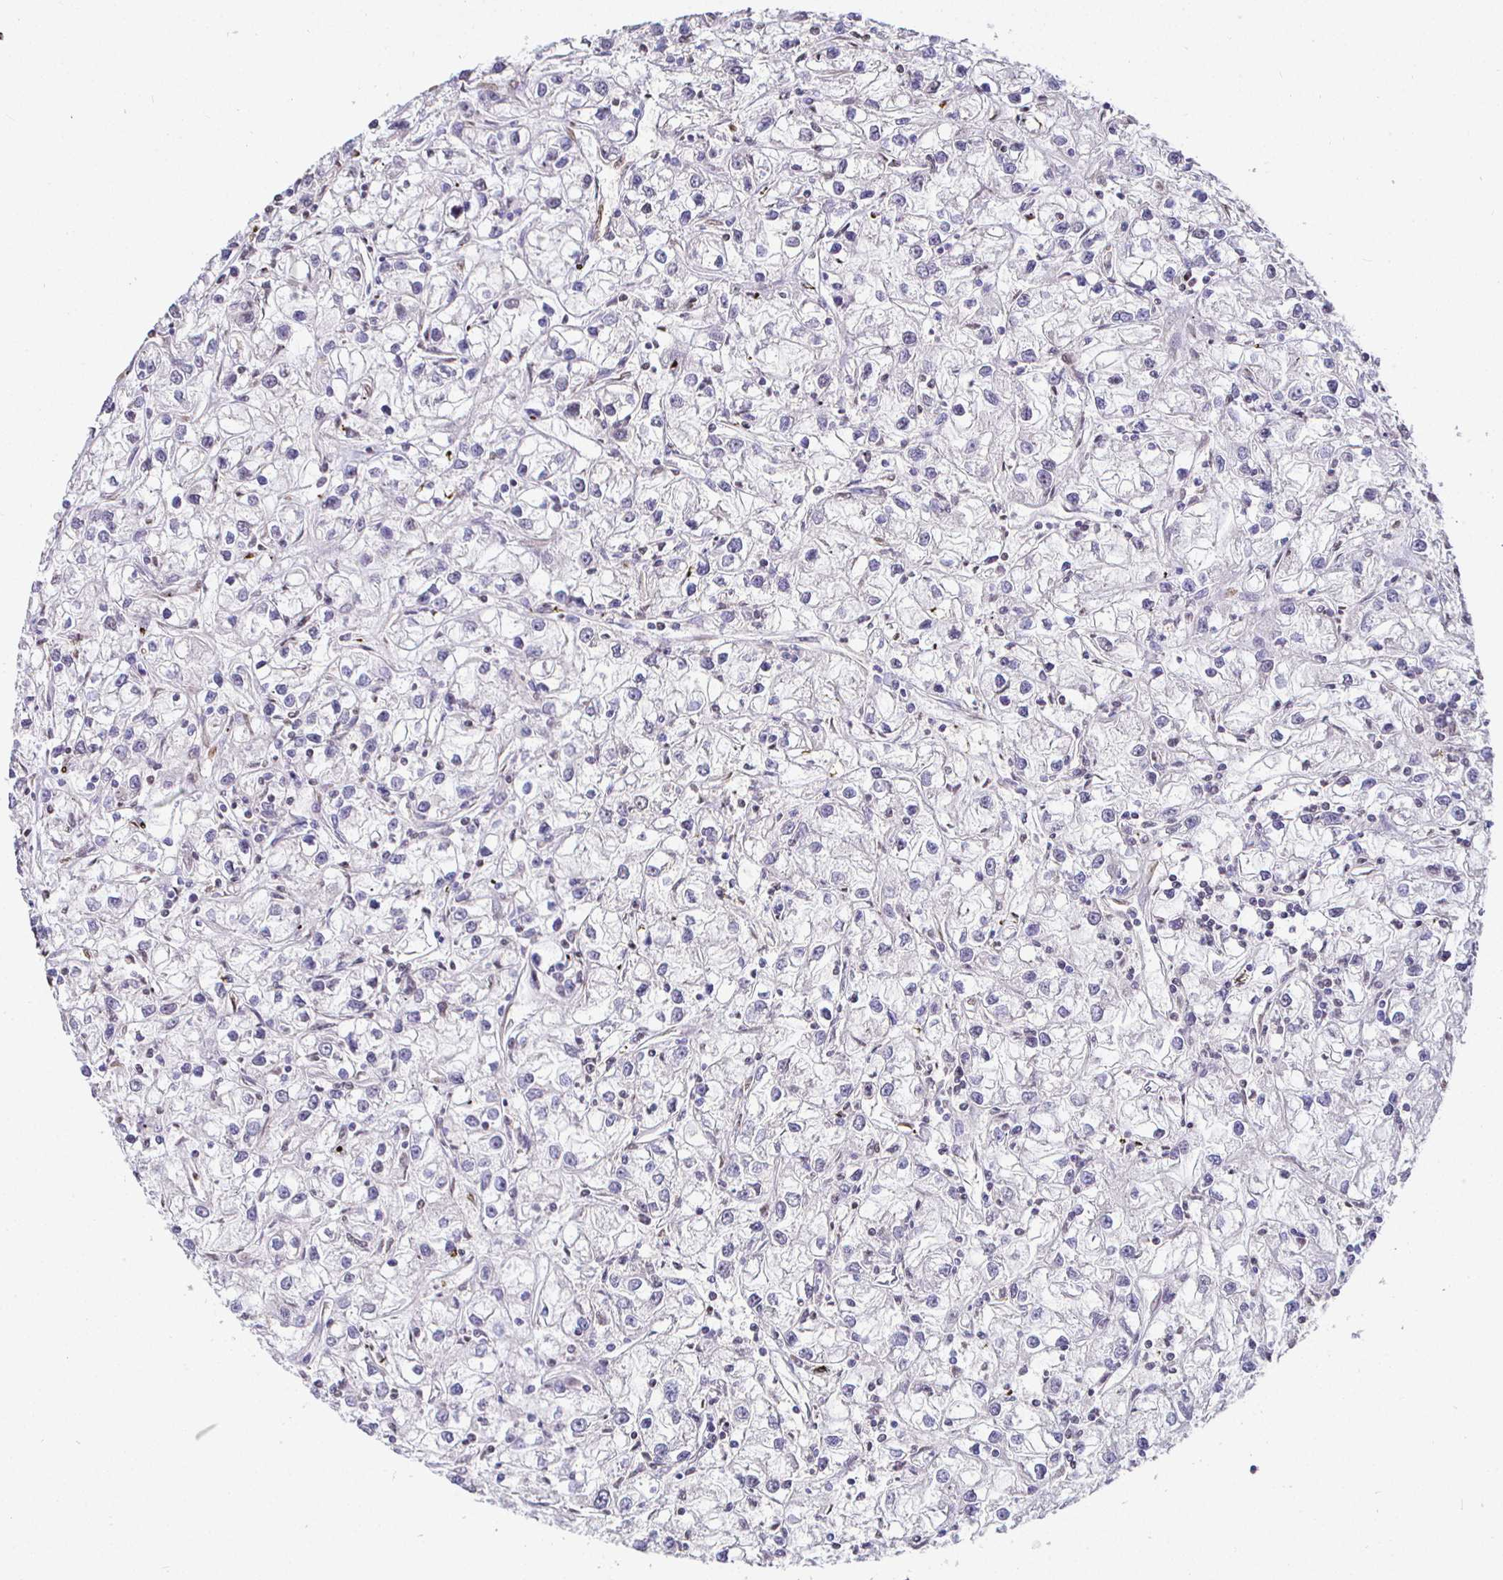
{"staining": {"intensity": "negative", "quantity": "none", "location": "none"}, "tissue": "renal cancer", "cell_type": "Tumor cells", "image_type": "cancer", "snomed": [{"axis": "morphology", "description": "Adenocarcinoma, NOS"}, {"axis": "topography", "description": "Kidney"}], "caption": "Adenocarcinoma (renal) was stained to show a protein in brown. There is no significant staining in tumor cells.", "gene": "SIRPA", "patient": {"sex": "female", "age": 59}}